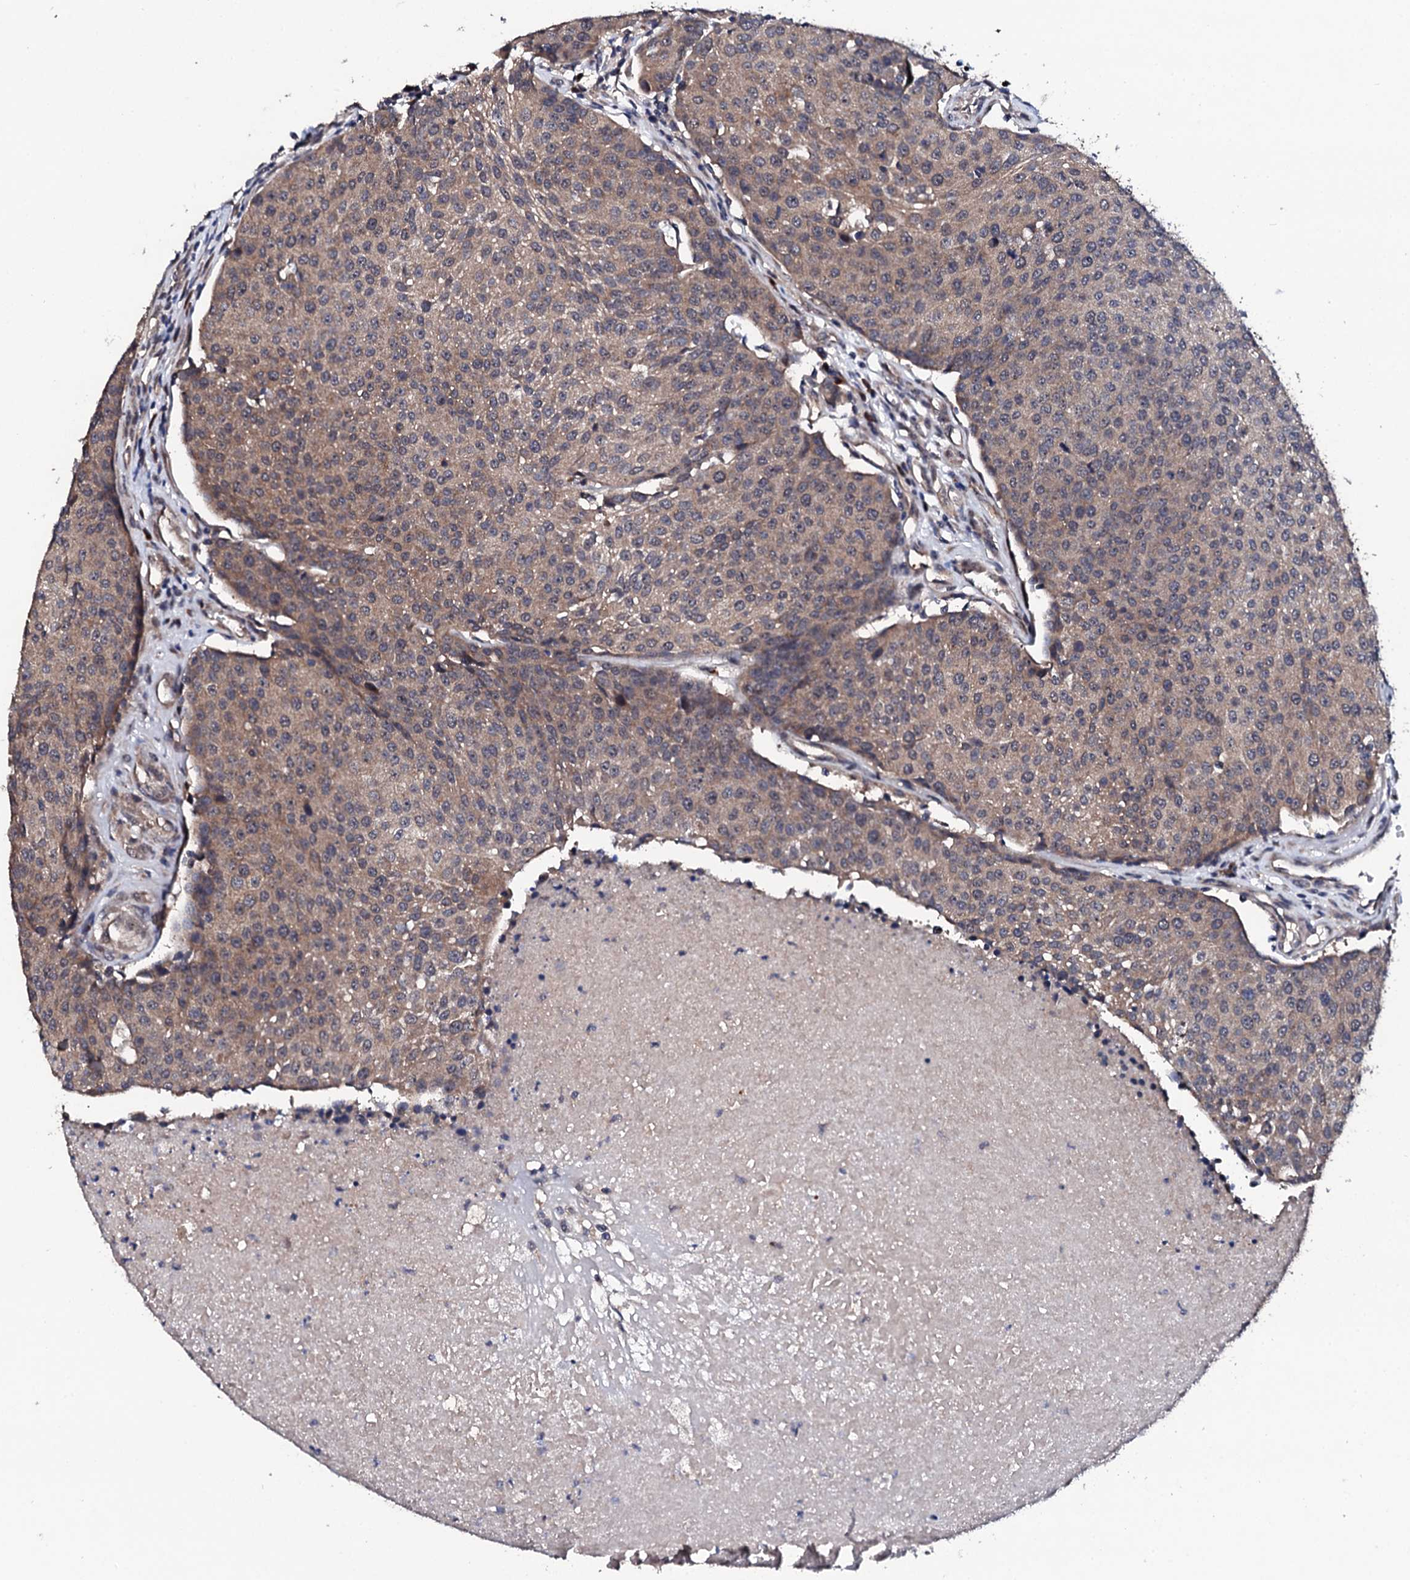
{"staining": {"intensity": "moderate", "quantity": "25%-75%", "location": "cytoplasmic/membranous"}, "tissue": "urothelial cancer", "cell_type": "Tumor cells", "image_type": "cancer", "snomed": [{"axis": "morphology", "description": "Urothelial carcinoma, High grade"}, {"axis": "topography", "description": "Urinary bladder"}], "caption": "Protein staining of urothelial cancer tissue exhibits moderate cytoplasmic/membranous staining in approximately 25%-75% of tumor cells. Nuclei are stained in blue.", "gene": "IP6K1", "patient": {"sex": "female", "age": 85}}